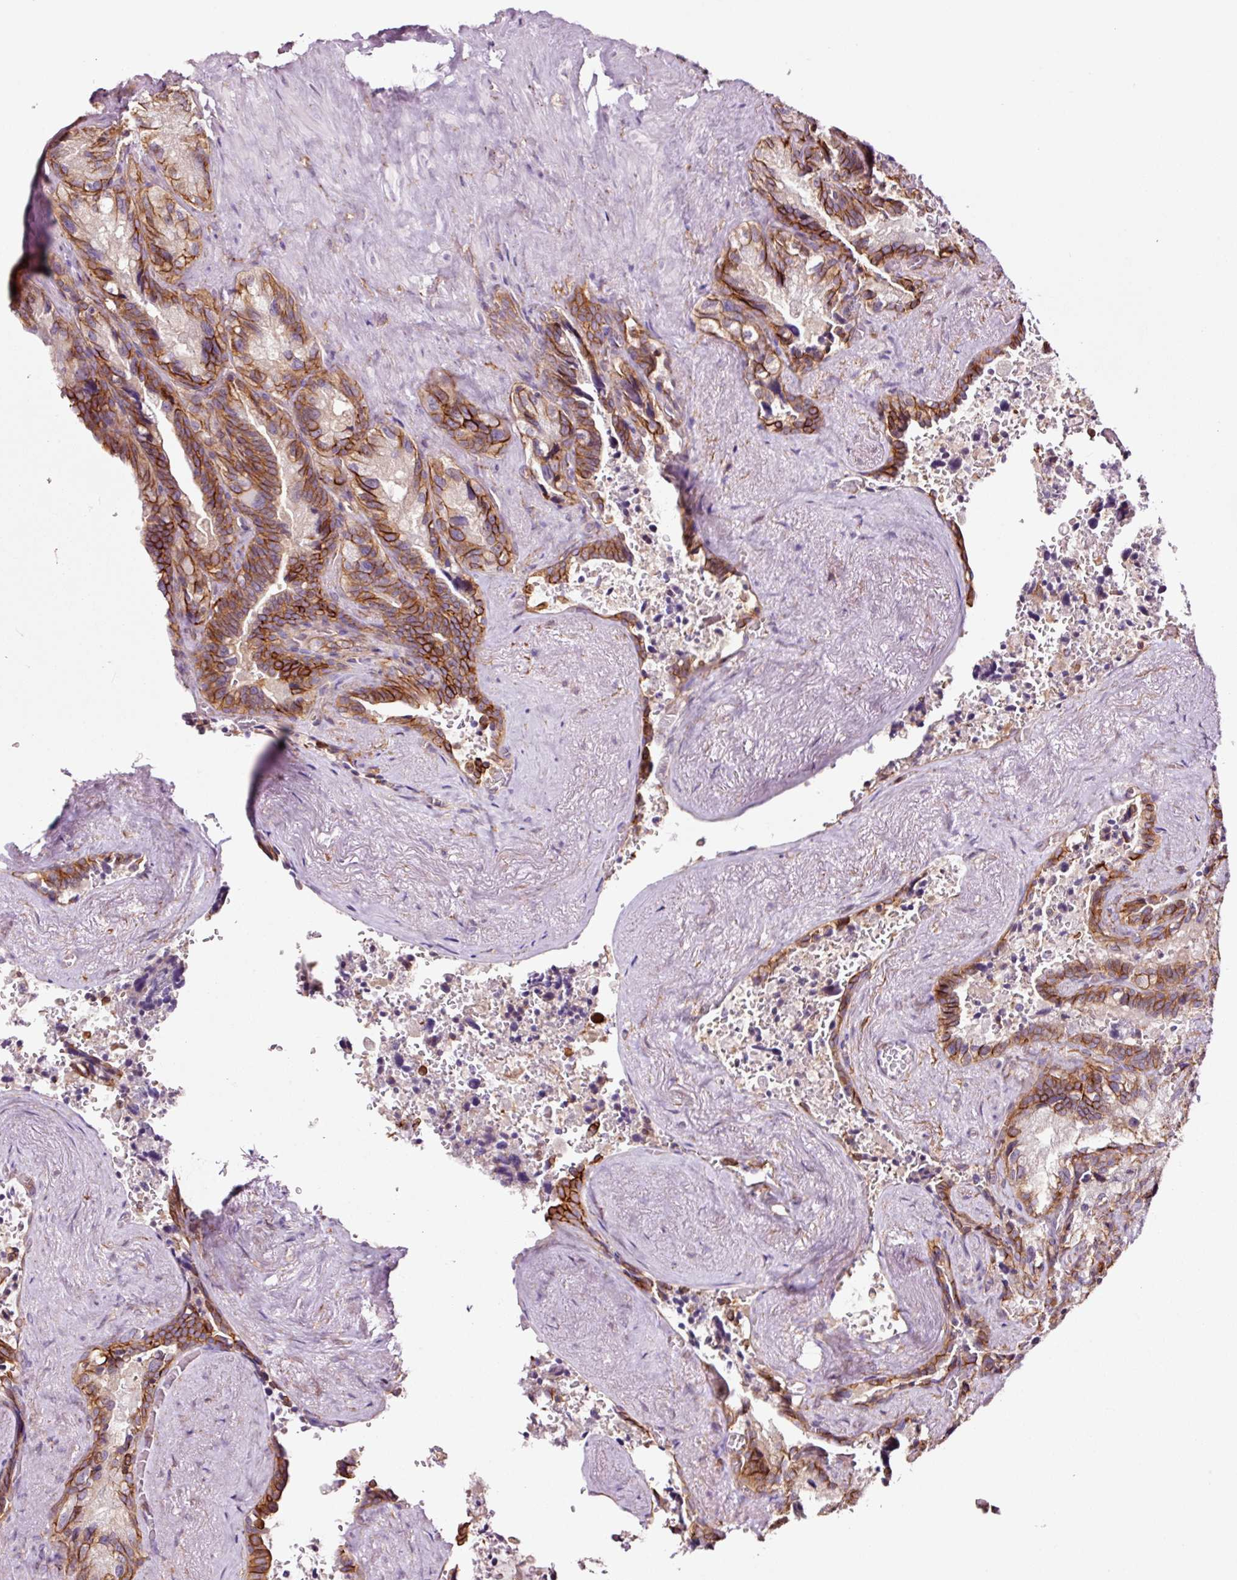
{"staining": {"intensity": "strong", "quantity": ">75%", "location": "cytoplasmic/membranous"}, "tissue": "seminal vesicle", "cell_type": "Glandular cells", "image_type": "normal", "snomed": [{"axis": "morphology", "description": "Normal tissue, NOS"}, {"axis": "topography", "description": "Seminal veicle"}], "caption": "Seminal vesicle stained for a protein (brown) shows strong cytoplasmic/membranous positive staining in about >75% of glandular cells.", "gene": "ADD3", "patient": {"sex": "male", "age": 68}}